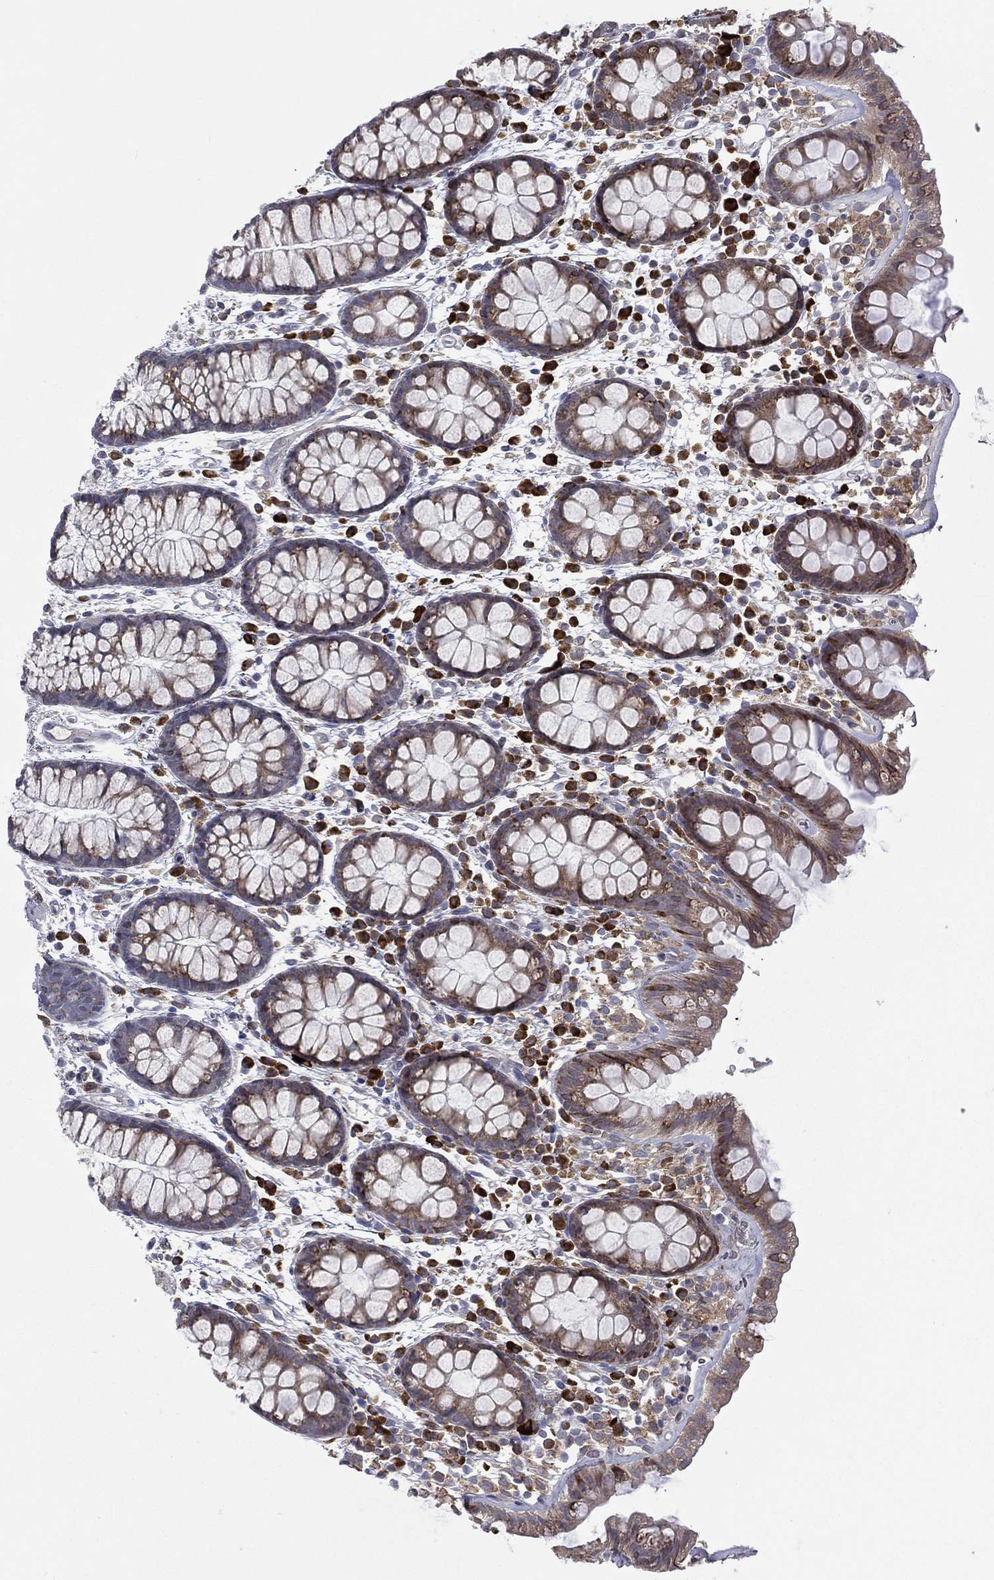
{"staining": {"intensity": "negative", "quantity": "none", "location": "none"}, "tissue": "colon", "cell_type": "Endothelial cells", "image_type": "normal", "snomed": [{"axis": "morphology", "description": "Normal tissue, NOS"}, {"axis": "topography", "description": "Colon"}], "caption": "High power microscopy image of an IHC image of unremarkable colon, revealing no significant expression in endothelial cells. Brightfield microscopy of immunohistochemistry (IHC) stained with DAB (3,3'-diaminobenzidine) (brown) and hematoxylin (blue), captured at high magnification.", "gene": "C20orf96", "patient": {"sex": "male", "age": 76}}